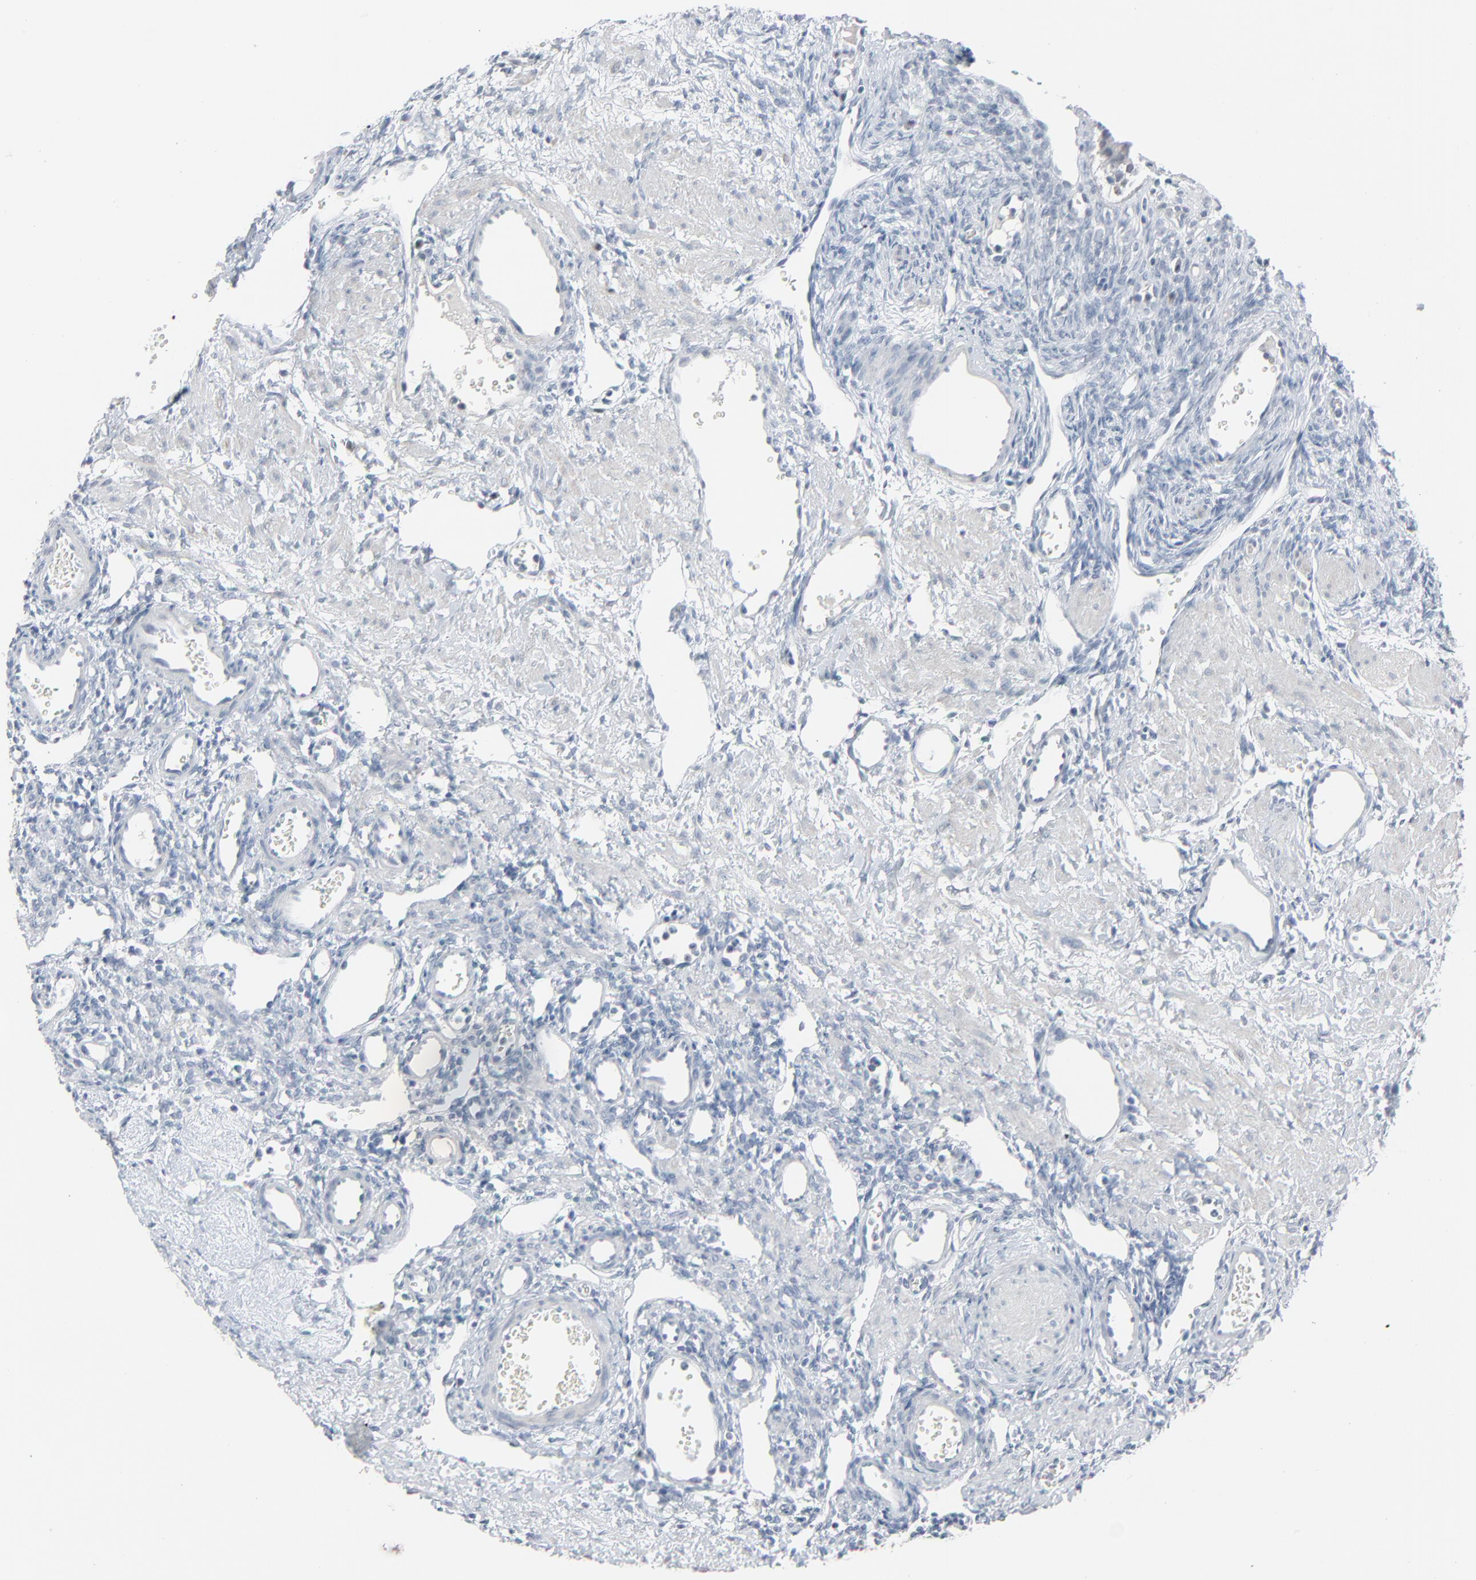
{"staining": {"intensity": "negative", "quantity": "none", "location": "none"}, "tissue": "ovary", "cell_type": "Follicle cells", "image_type": "normal", "snomed": [{"axis": "morphology", "description": "Normal tissue, NOS"}, {"axis": "topography", "description": "Ovary"}], "caption": "This histopathology image is of benign ovary stained with IHC to label a protein in brown with the nuclei are counter-stained blue. There is no positivity in follicle cells.", "gene": "SAGE1", "patient": {"sex": "female", "age": 33}}